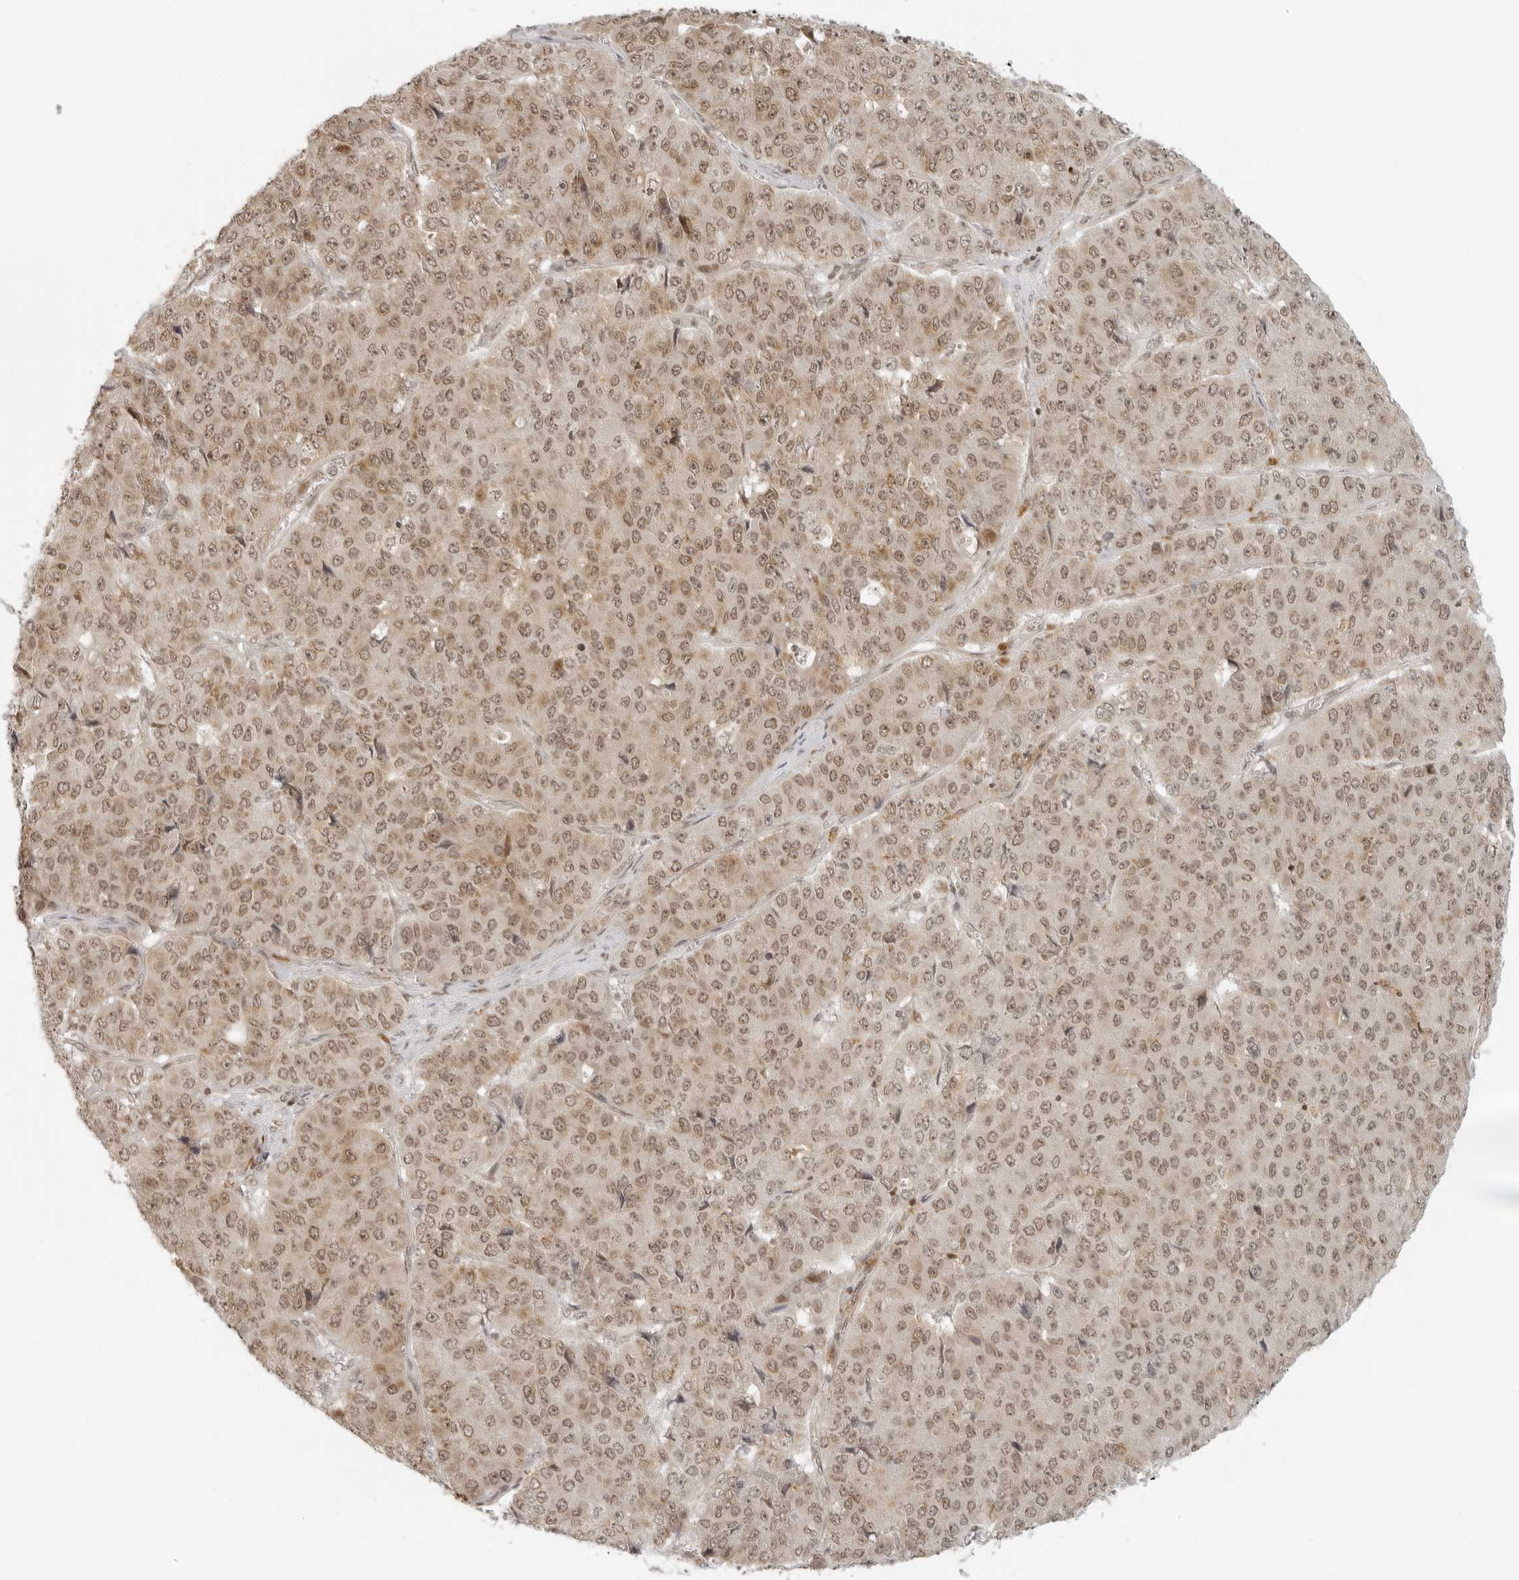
{"staining": {"intensity": "moderate", "quantity": ">75%", "location": "cytoplasmic/membranous,nuclear"}, "tissue": "pancreatic cancer", "cell_type": "Tumor cells", "image_type": "cancer", "snomed": [{"axis": "morphology", "description": "Adenocarcinoma, NOS"}, {"axis": "topography", "description": "Pancreas"}], "caption": "The image shows a brown stain indicating the presence of a protein in the cytoplasmic/membranous and nuclear of tumor cells in pancreatic cancer (adenocarcinoma). The protein is shown in brown color, while the nuclei are stained blue.", "gene": "ZNF407", "patient": {"sex": "male", "age": 50}}